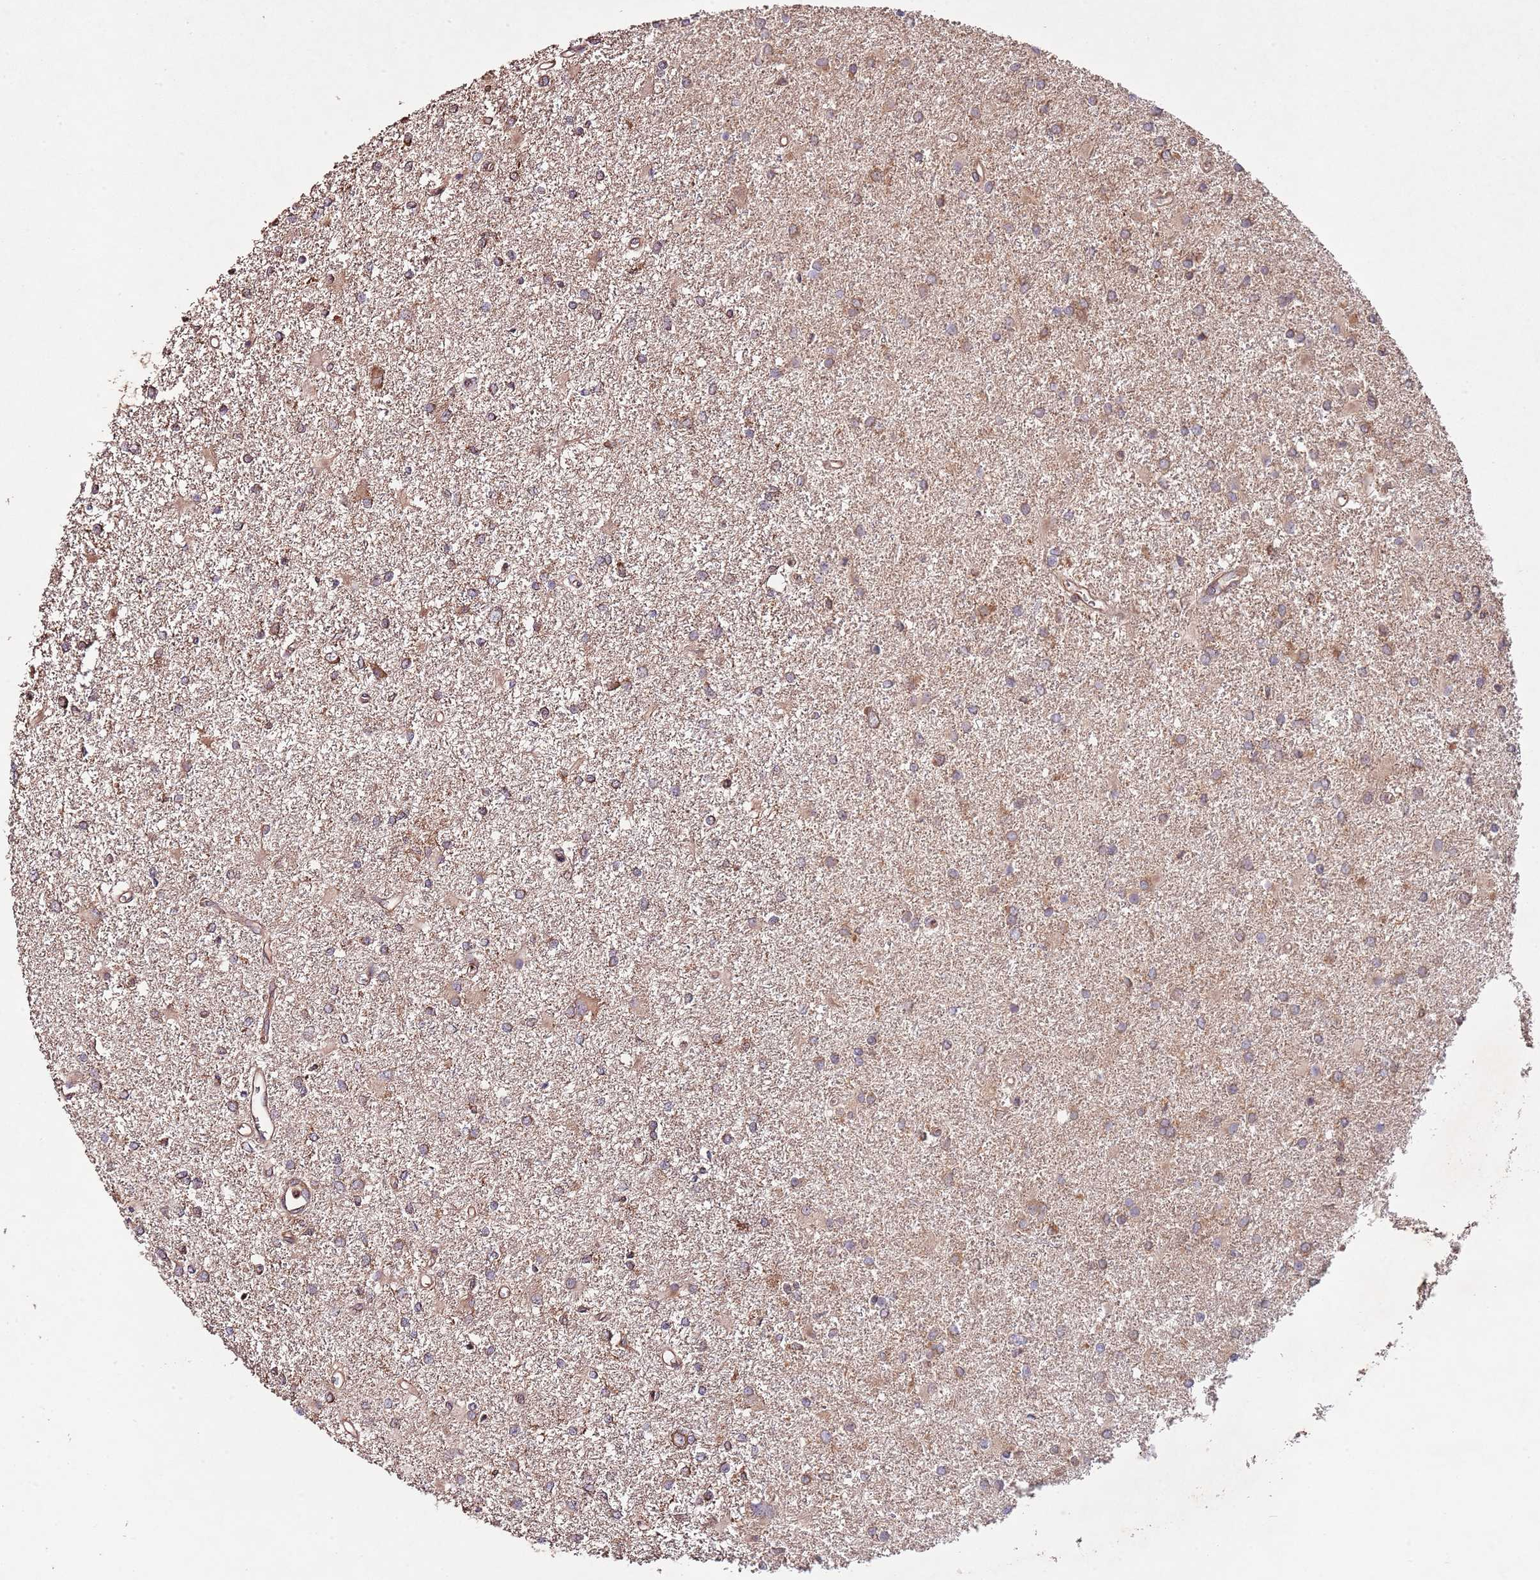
{"staining": {"intensity": "moderate", "quantity": "<25%", "location": "cytoplasmic/membranous"}, "tissue": "glioma", "cell_type": "Tumor cells", "image_type": "cancer", "snomed": [{"axis": "morphology", "description": "Glioma, malignant, High grade"}, {"axis": "topography", "description": "Brain"}], "caption": "Protein staining displays moderate cytoplasmic/membranous staining in about <25% of tumor cells in glioma. (IHC, brightfield microscopy, high magnification).", "gene": "RNF19B", "patient": {"sex": "female", "age": 50}}